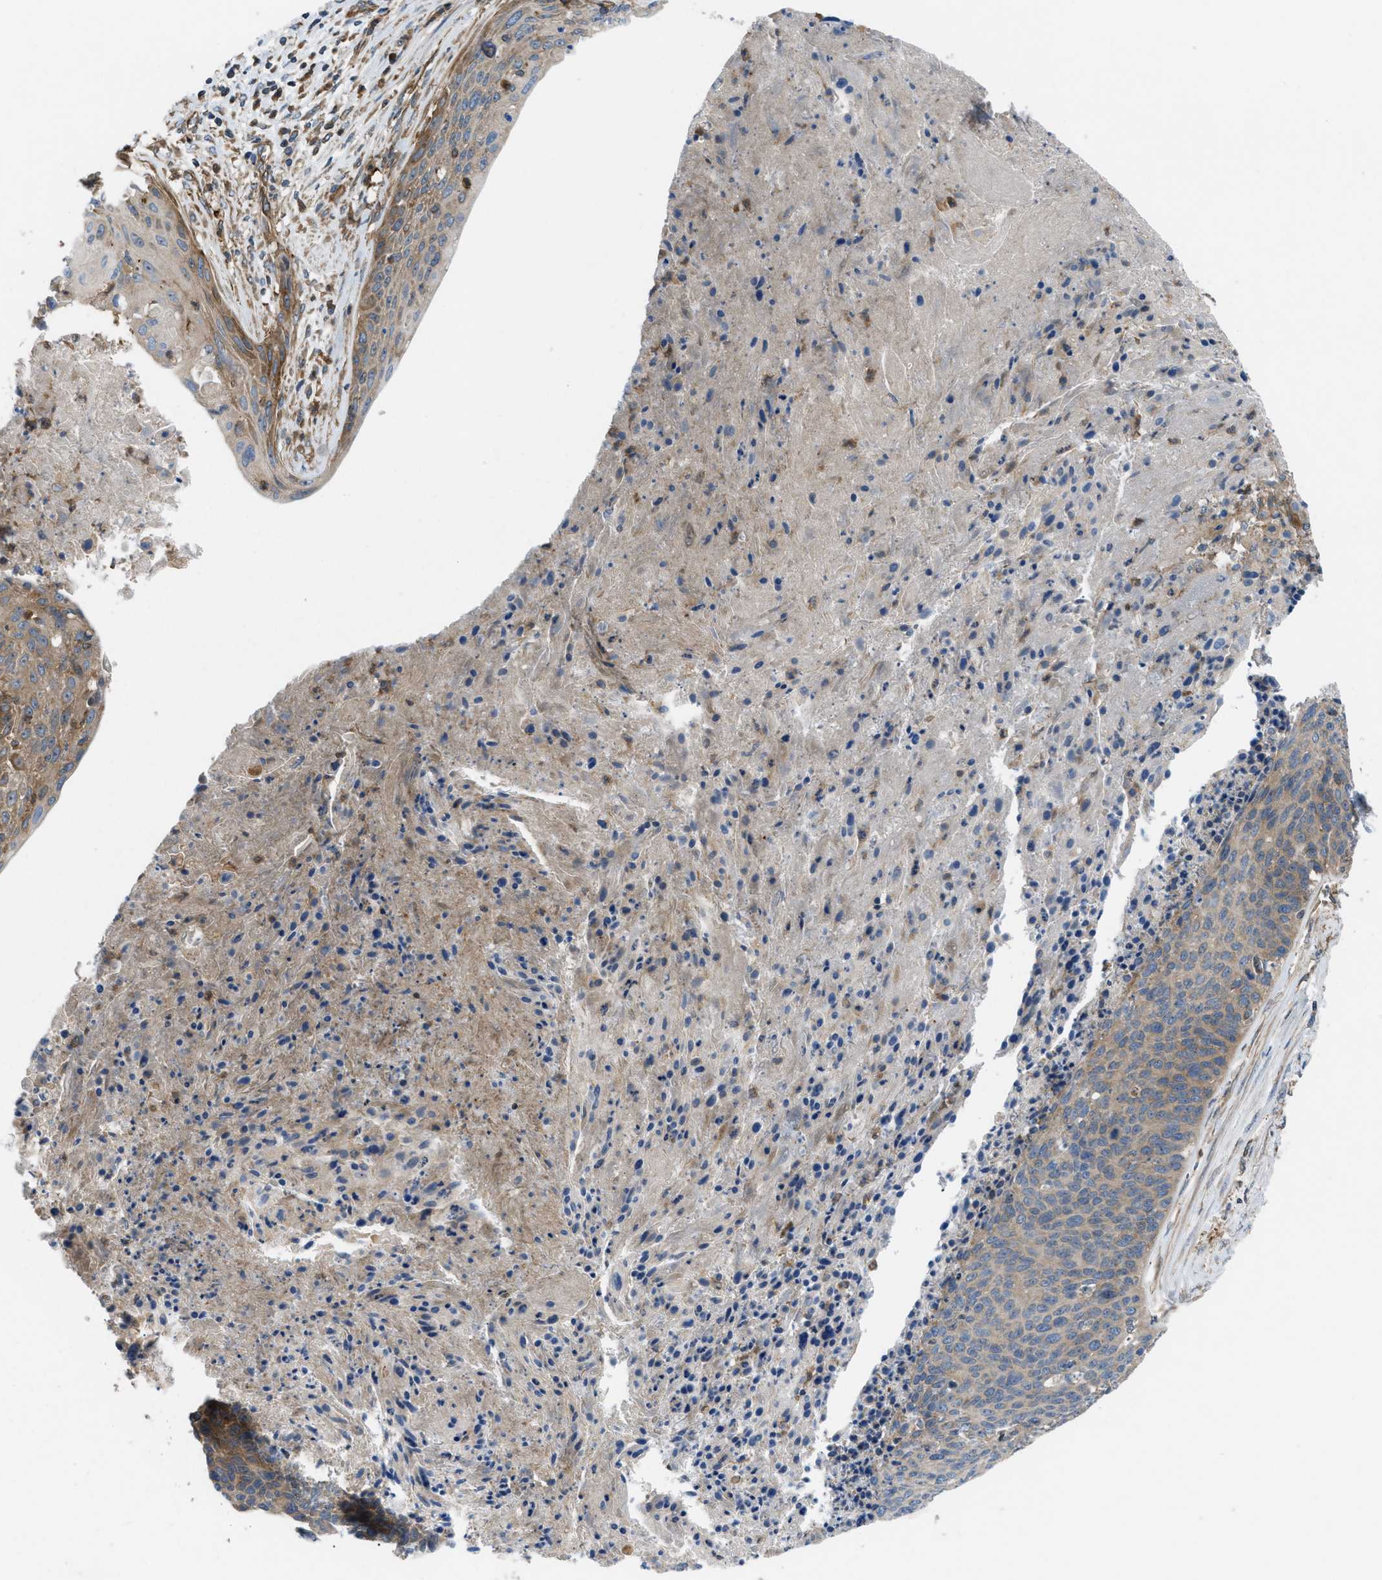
{"staining": {"intensity": "moderate", "quantity": ">75%", "location": "cytoplasmic/membranous"}, "tissue": "cervical cancer", "cell_type": "Tumor cells", "image_type": "cancer", "snomed": [{"axis": "morphology", "description": "Squamous cell carcinoma, NOS"}, {"axis": "topography", "description": "Cervix"}], "caption": "High-magnification brightfield microscopy of cervical cancer (squamous cell carcinoma) stained with DAB (brown) and counterstained with hematoxylin (blue). tumor cells exhibit moderate cytoplasmic/membranous expression is identified in about>75% of cells.", "gene": "ATP2A3", "patient": {"sex": "female", "age": 55}}